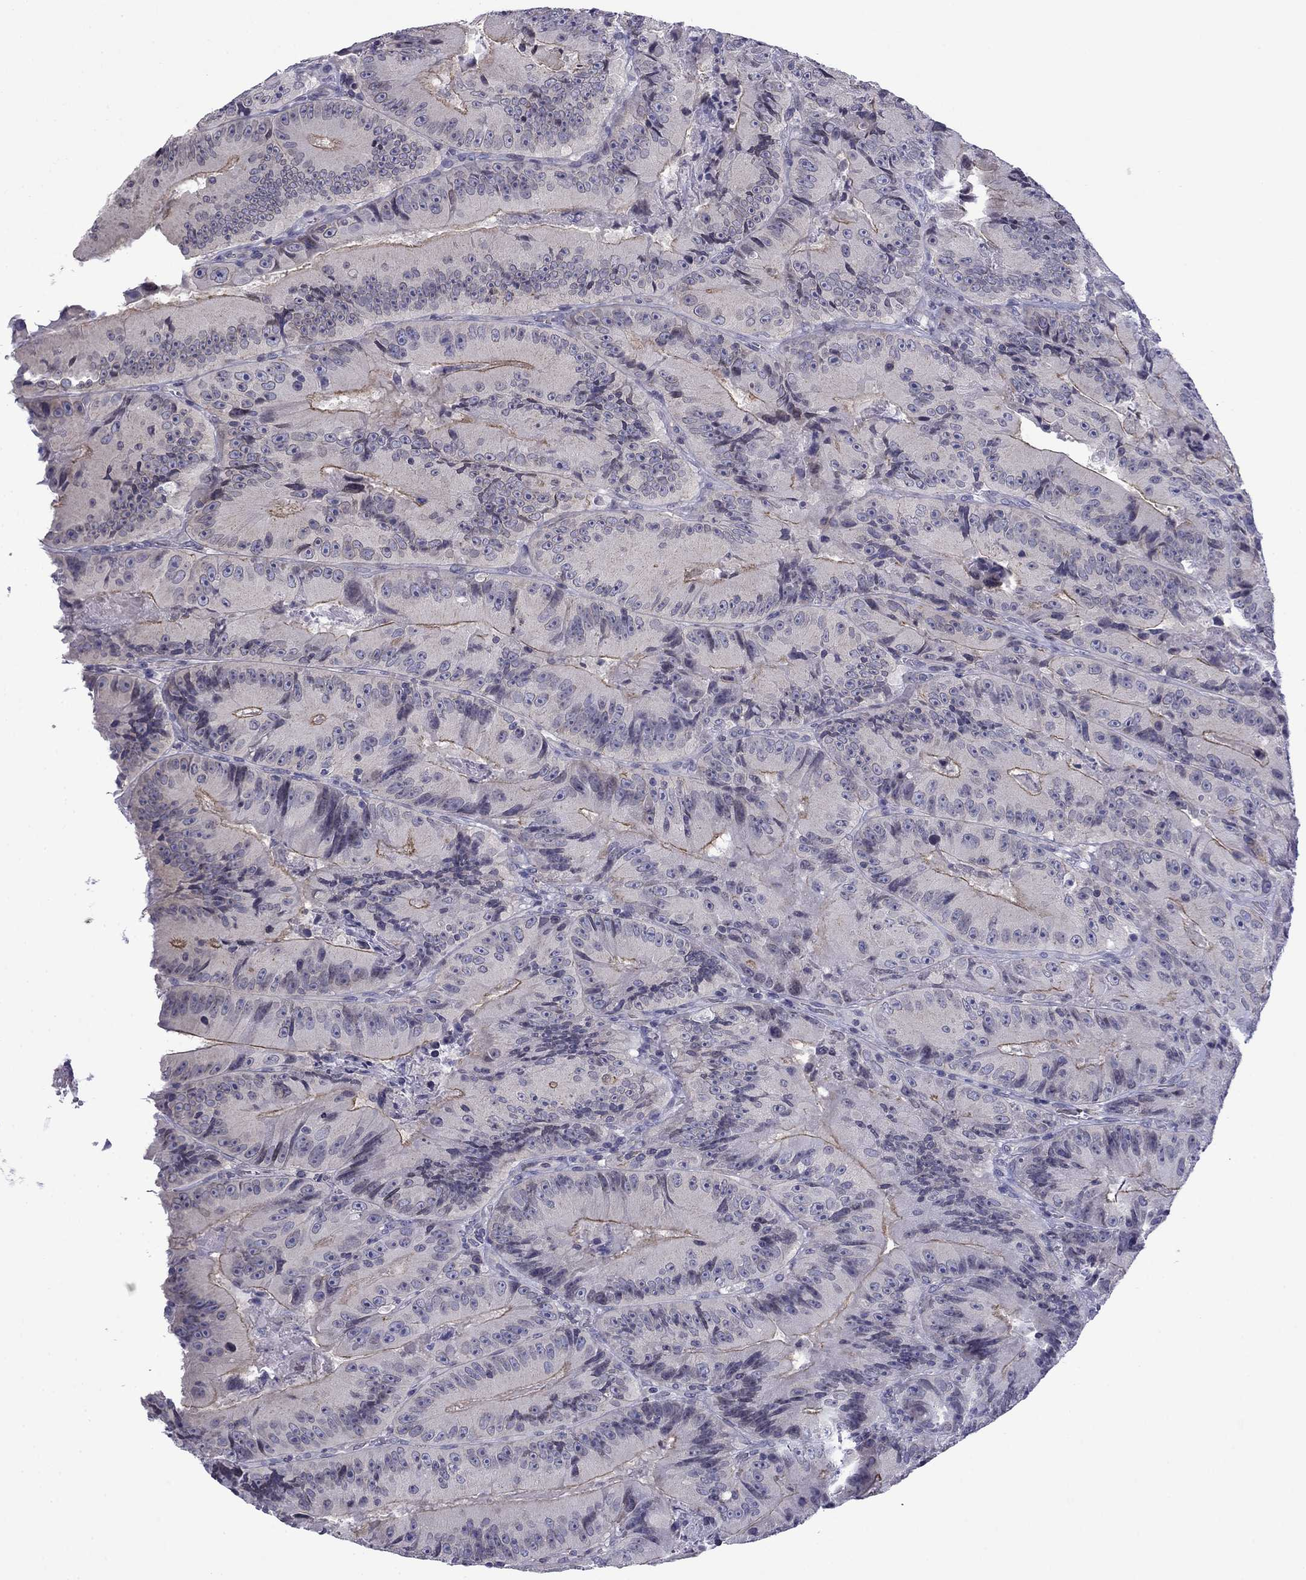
{"staining": {"intensity": "negative", "quantity": "none", "location": "none"}, "tissue": "colorectal cancer", "cell_type": "Tumor cells", "image_type": "cancer", "snomed": [{"axis": "morphology", "description": "Adenocarcinoma, NOS"}, {"axis": "topography", "description": "Colon"}], "caption": "Tumor cells show no significant protein staining in adenocarcinoma (colorectal).", "gene": "PRR18", "patient": {"sex": "female", "age": 86}}